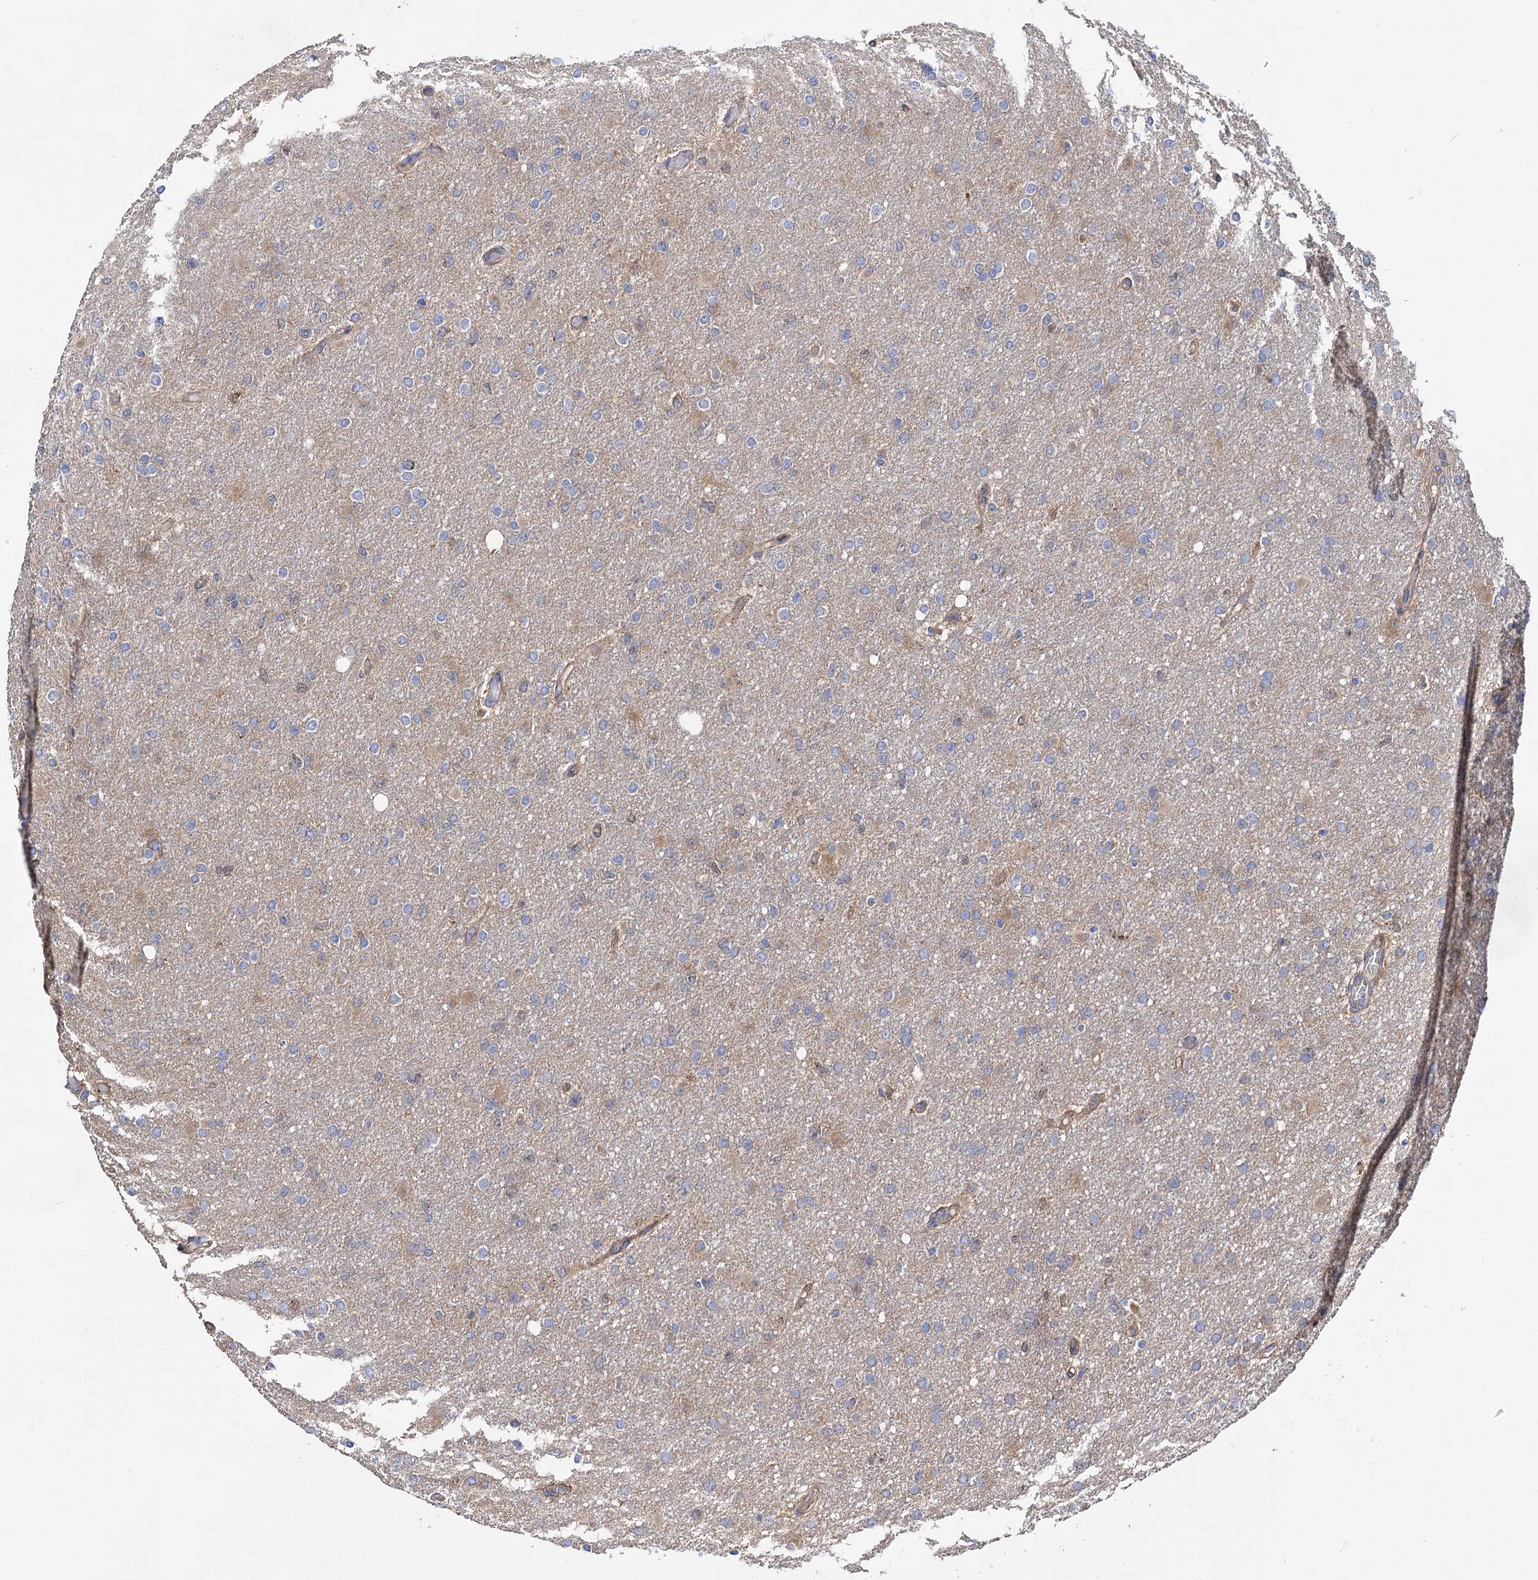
{"staining": {"intensity": "weak", "quantity": "<25%", "location": "cytoplasmic/membranous"}, "tissue": "glioma", "cell_type": "Tumor cells", "image_type": "cancer", "snomed": [{"axis": "morphology", "description": "Glioma, malignant, High grade"}, {"axis": "topography", "description": "Cerebral cortex"}], "caption": "DAB immunohistochemical staining of high-grade glioma (malignant) reveals no significant positivity in tumor cells.", "gene": "IDI1", "patient": {"sex": "female", "age": 36}}